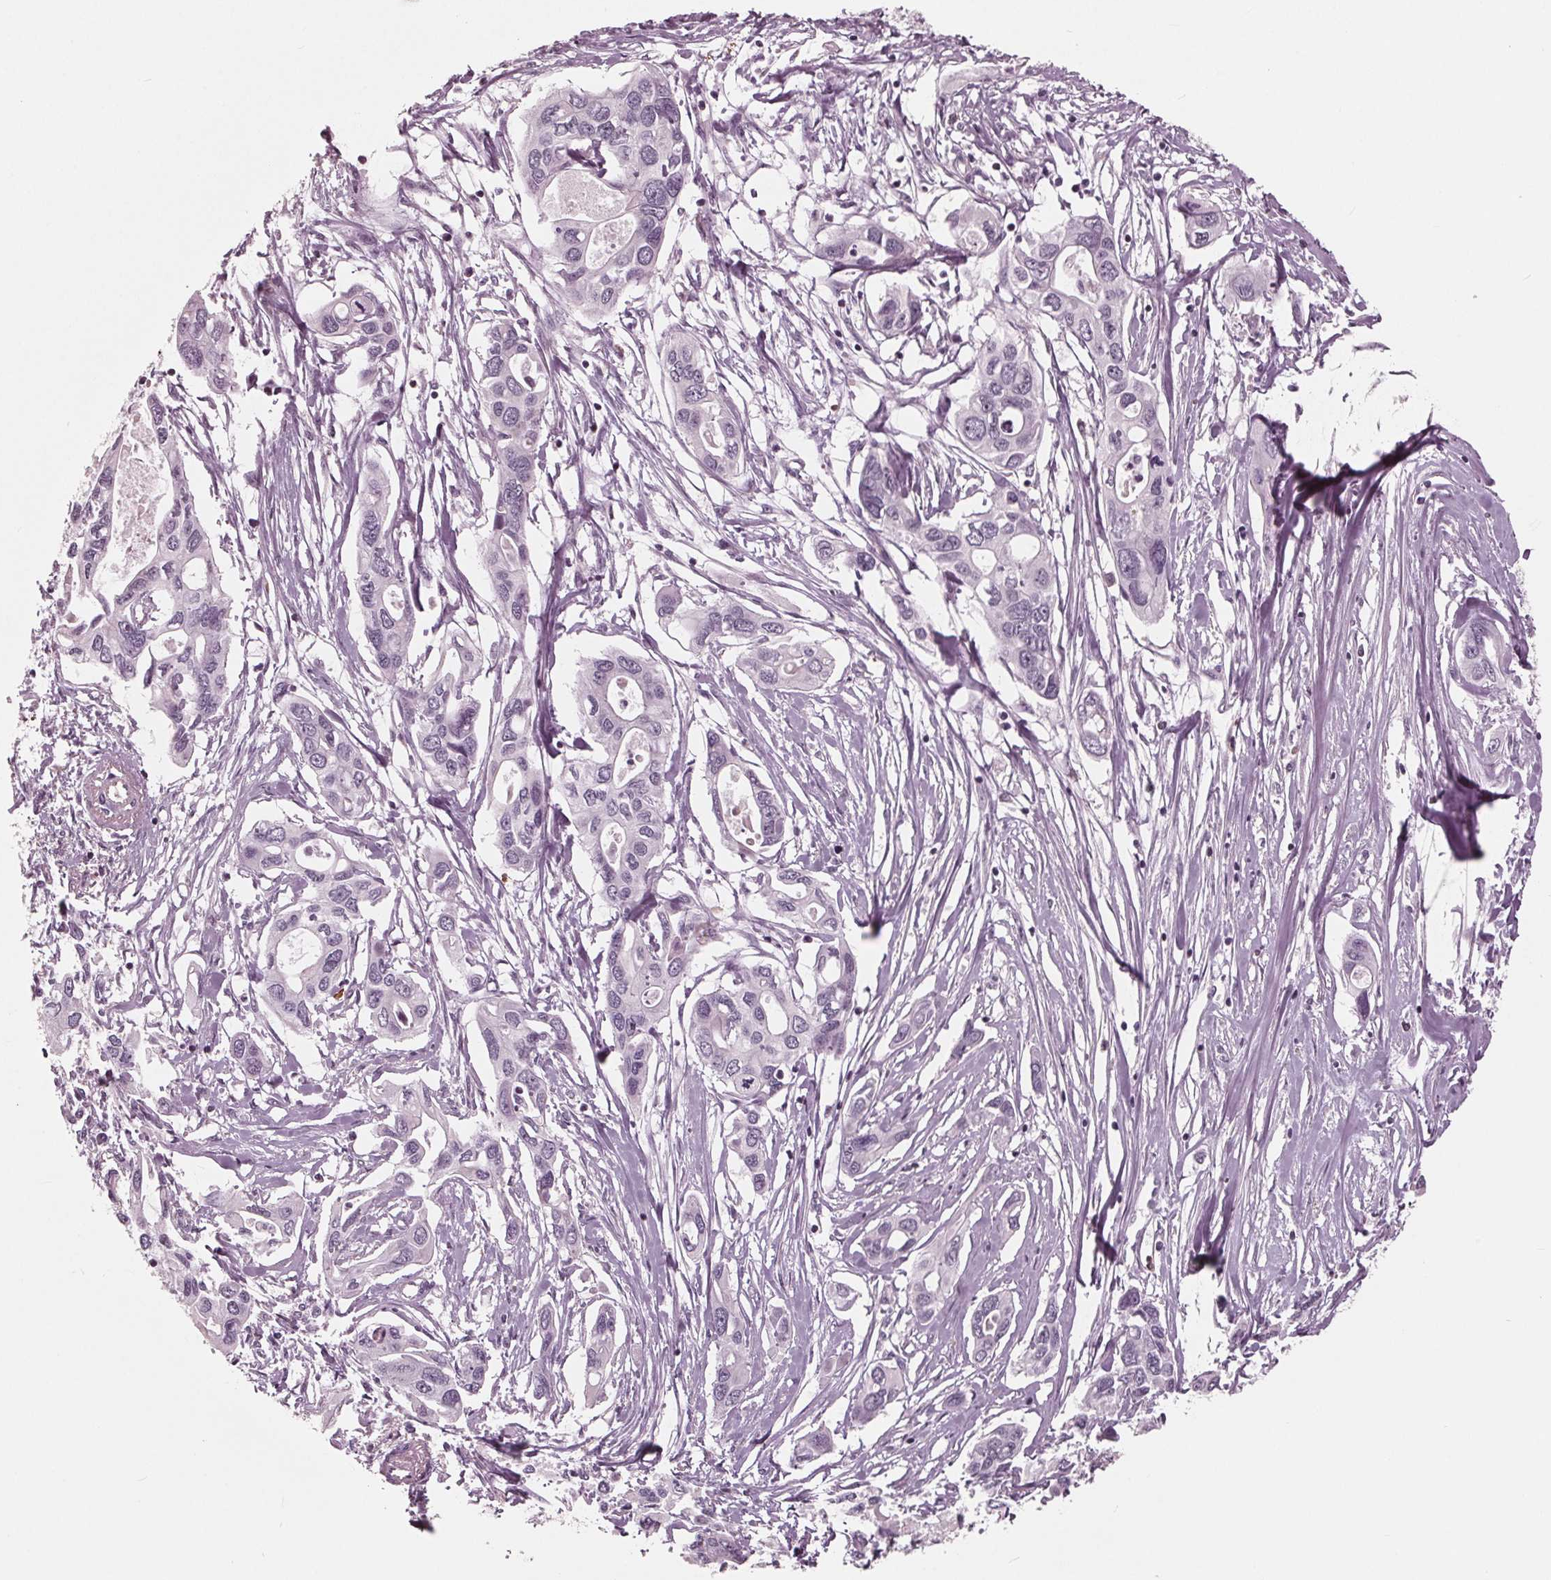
{"staining": {"intensity": "negative", "quantity": "none", "location": "none"}, "tissue": "pancreatic cancer", "cell_type": "Tumor cells", "image_type": "cancer", "snomed": [{"axis": "morphology", "description": "Adenocarcinoma, NOS"}, {"axis": "topography", "description": "Pancreas"}], "caption": "Adenocarcinoma (pancreatic) stained for a protein using immunohistochemistry (IHC) shows no expression tumor cells.", "gene": "ING3", "patient": {"sex": "male", "age": 60}}